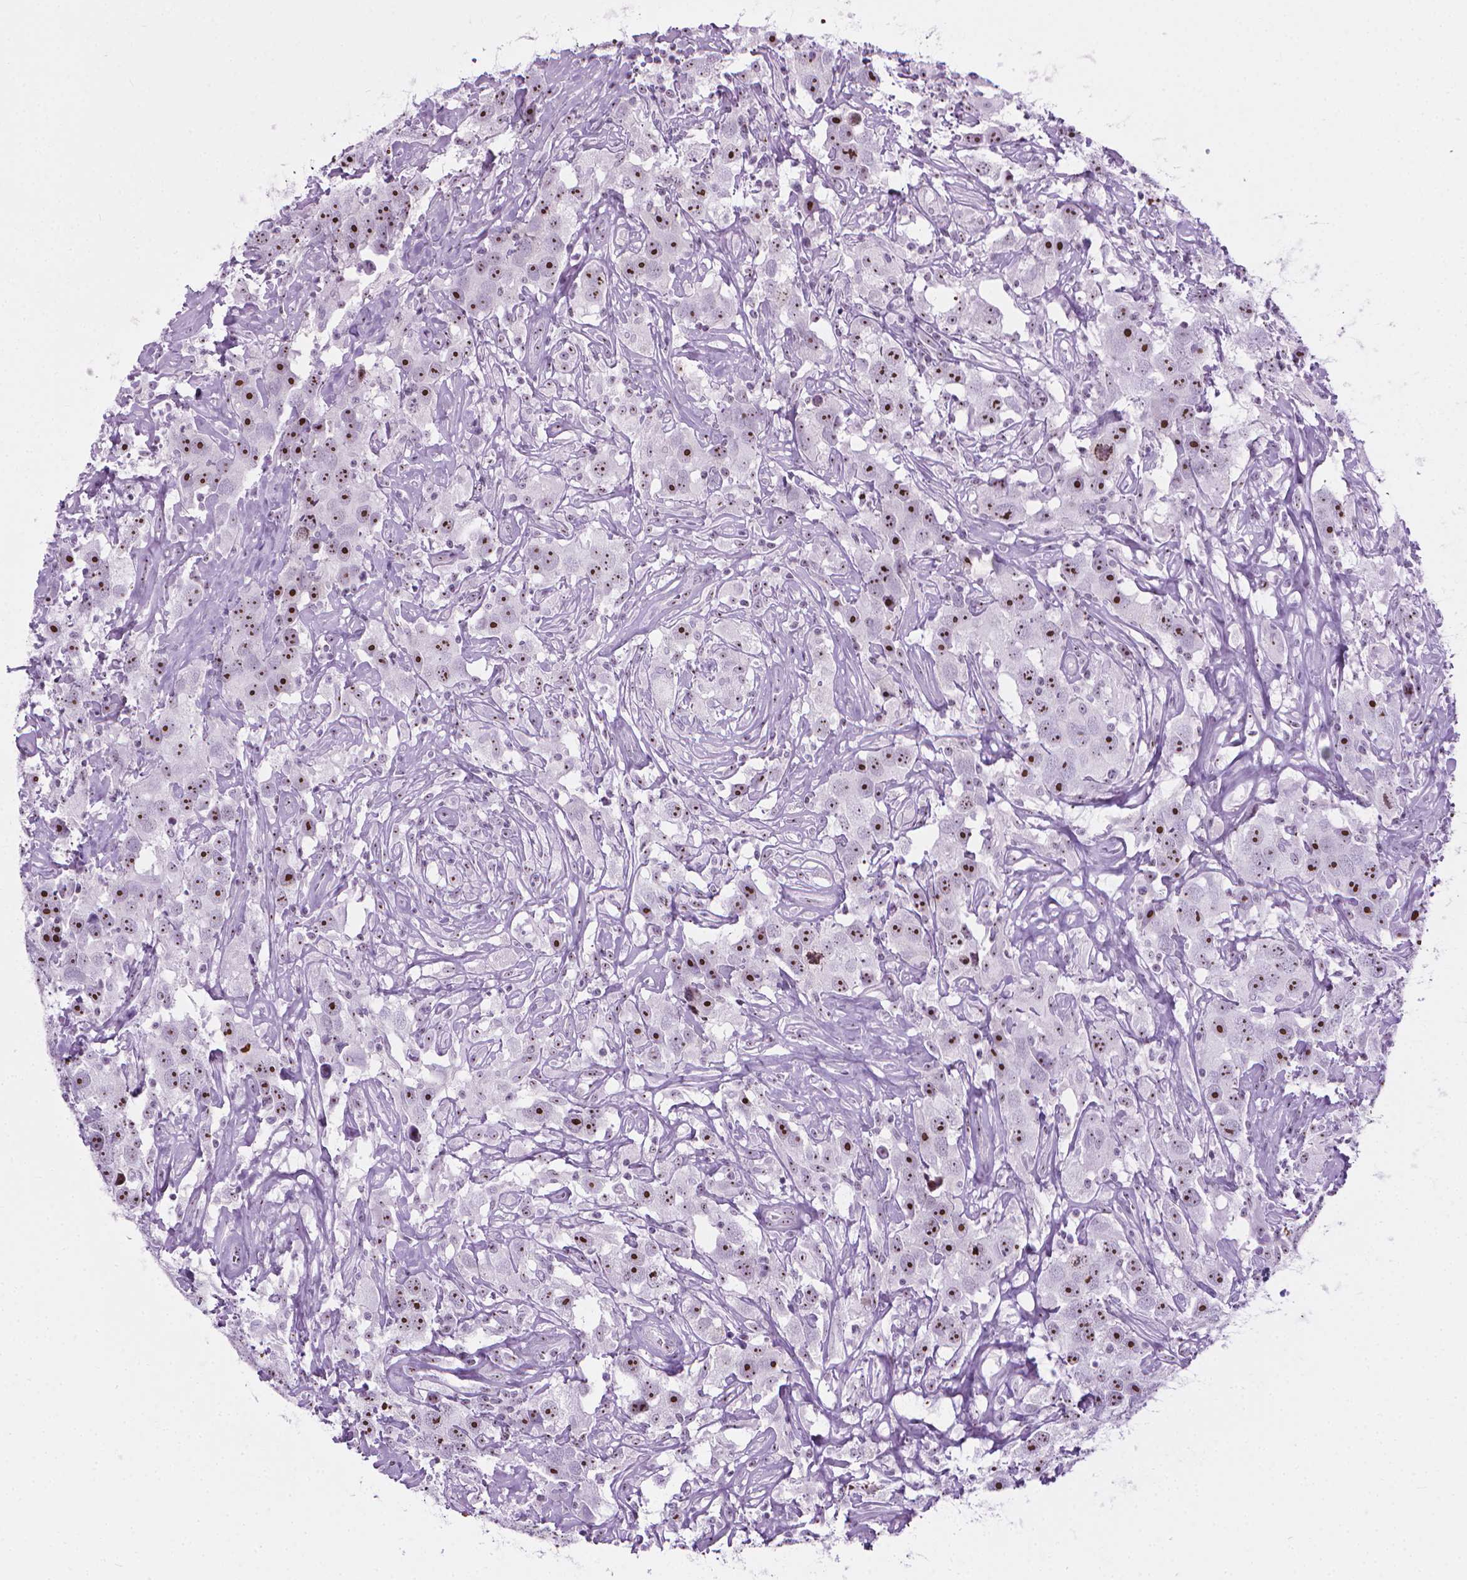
{"staining": {"intensity": "strong", "quantity": ">75%", "location": "nuclear"}, "tissue": "testis cancer", "cell_type": "Tumor cells", "image_type": "cancer", "snomed": [{"axis": "morphology", "description": "Seminoma, NOS"}, {"axis": "topography", "description": "Testis"}], "caption": "The histopathology image exhibits immunohistochemical staining of seminoma (testis). There is strong nuclear positivity is seen in about >75% of tumor cells.", "gene": "NOL7", "patient": {"sex": "male", "age": 49}}